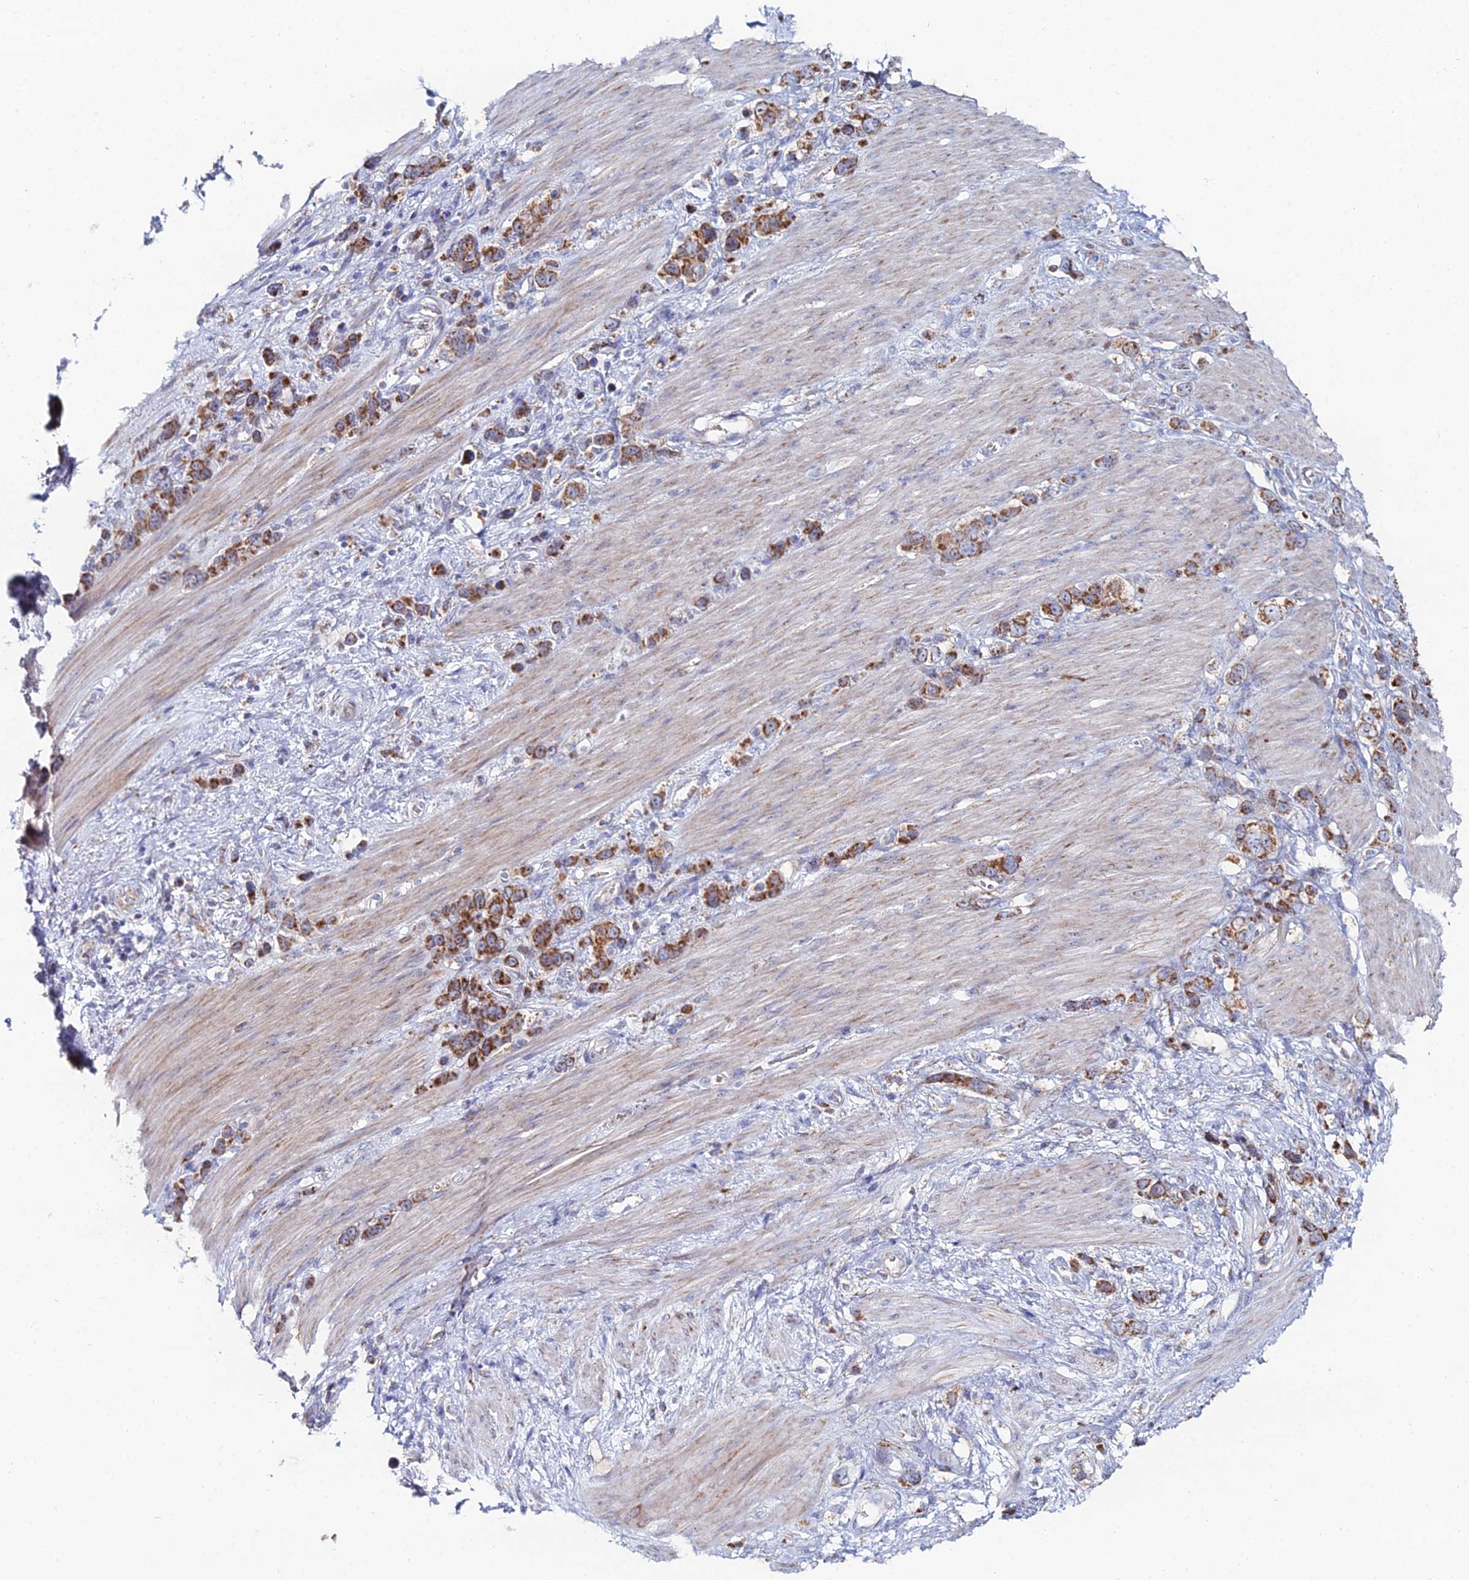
{"staining": {"intensity": "strong", "quantity": ">75%", "location": "cytoplasmic/membranous"}, "tissue": "stomach cancer", "cell_type": "Tumor cells", "image_type": "cancer", "snomed": [{"axis": "morphology", "description": "Adenocarcinoma, NOS"}, {"axis": "morphology", "description": "Adenocarcinoma, High grade"}, {"axis": "topography", "description": "Stomach, upper"}, {"axis": "topography", "description": "Stomach, lower"}], "caption": "Brown immunohistochemical staining in stomach adenocarcinoma reveals strong cytoplasmic/membranous positivity in about >75% of tumor cells.", "gene": "MPC1", "patient": {"sex": "female", "age": 65}}